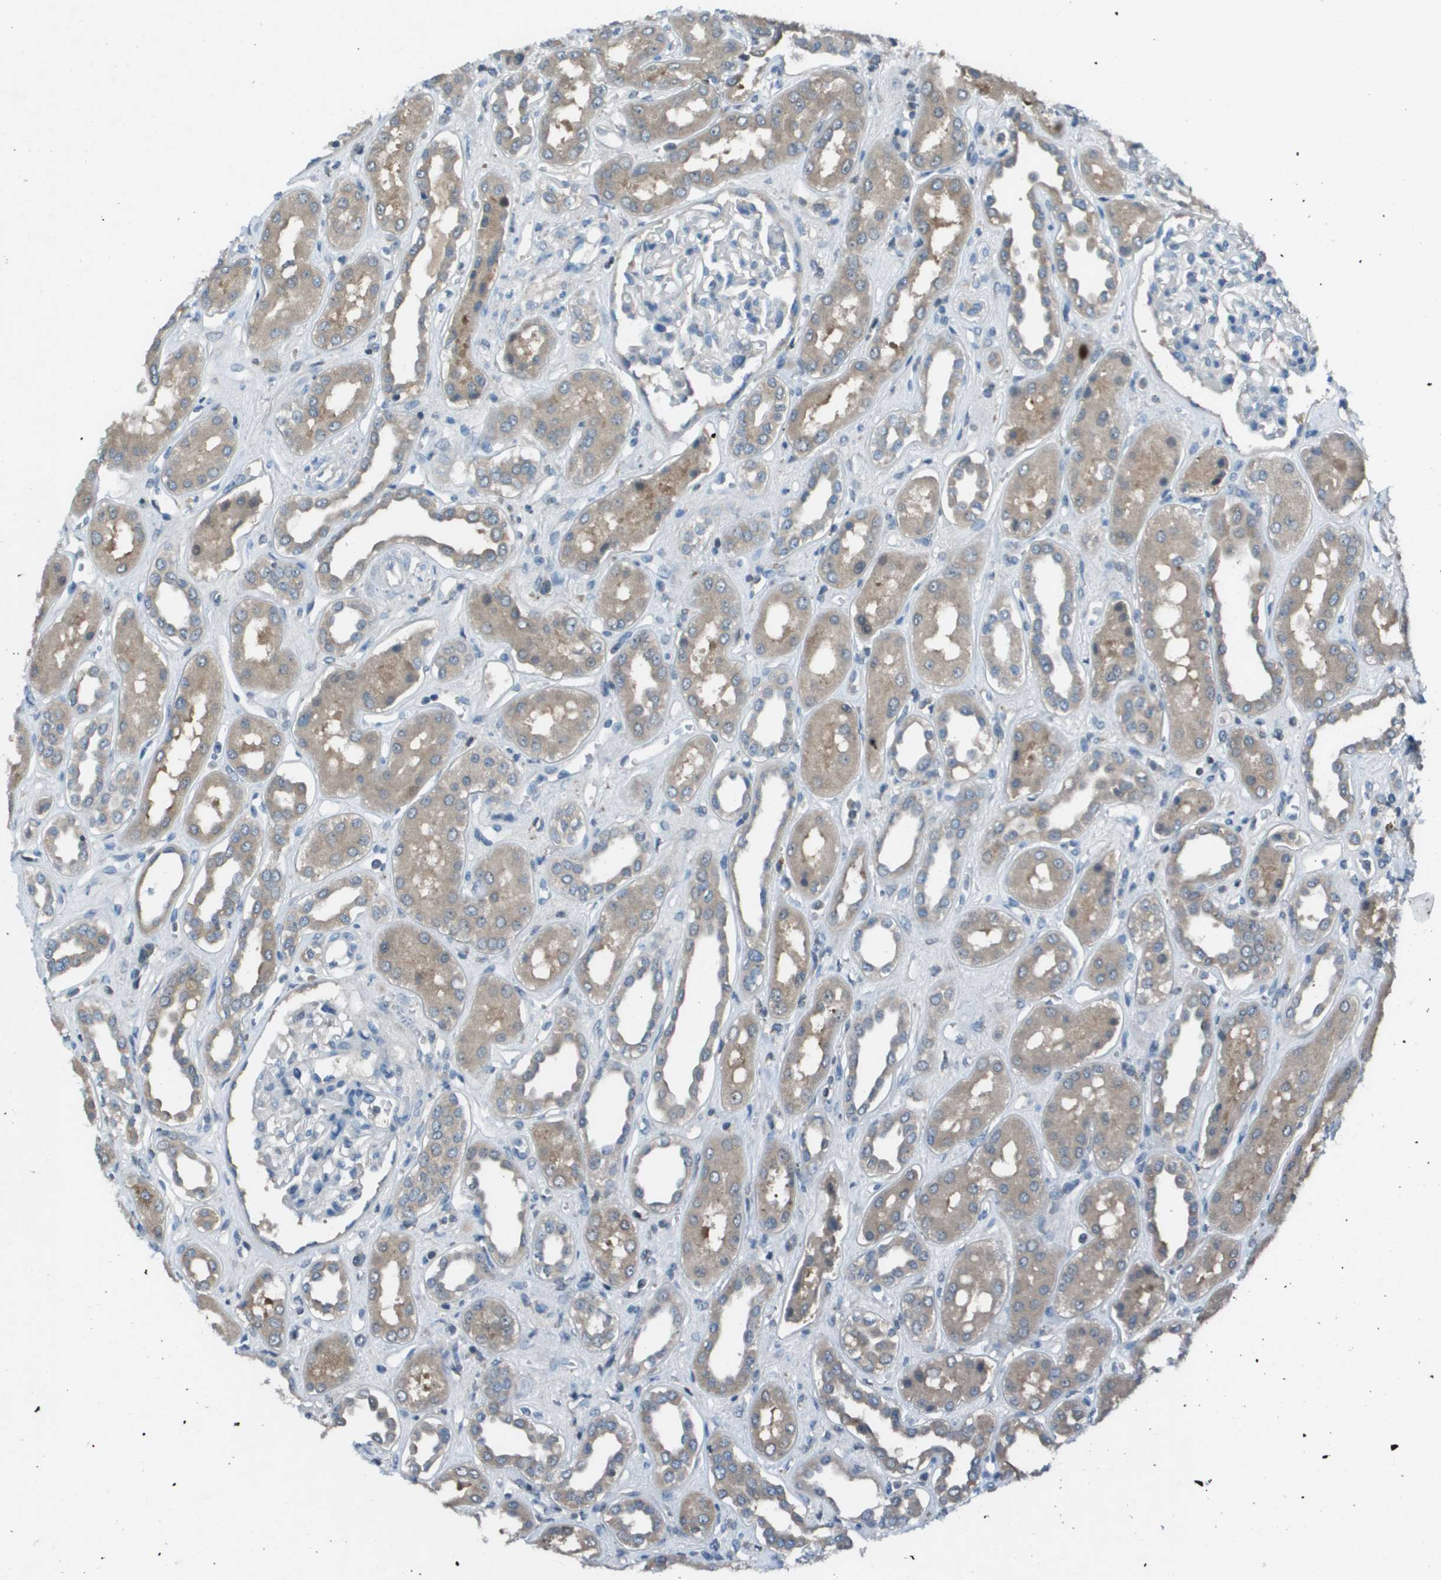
{"staining": {"intensity": "negative", "quantity": "none", "location": "none"}, "tissue": "kidney", "cell_type": "Cells in glomeruli", "image_type": "normal", "snomed": [{"axis": "morphology", "description": "Normal tissue, NOS"}, {"axis": "topography", "description": "Kidney"}], "caption": "A photomicrograph of human kidney is negative for staining in cells in glomeruli. (Stains: DAB (3,3'-diaminobenzidine) IHC with hematoxylin counter stain, Microscopy: brightfield microscopy at high magnification).", "gene": "CAMK4", "patient": {"sex": "male", "age": 59}}